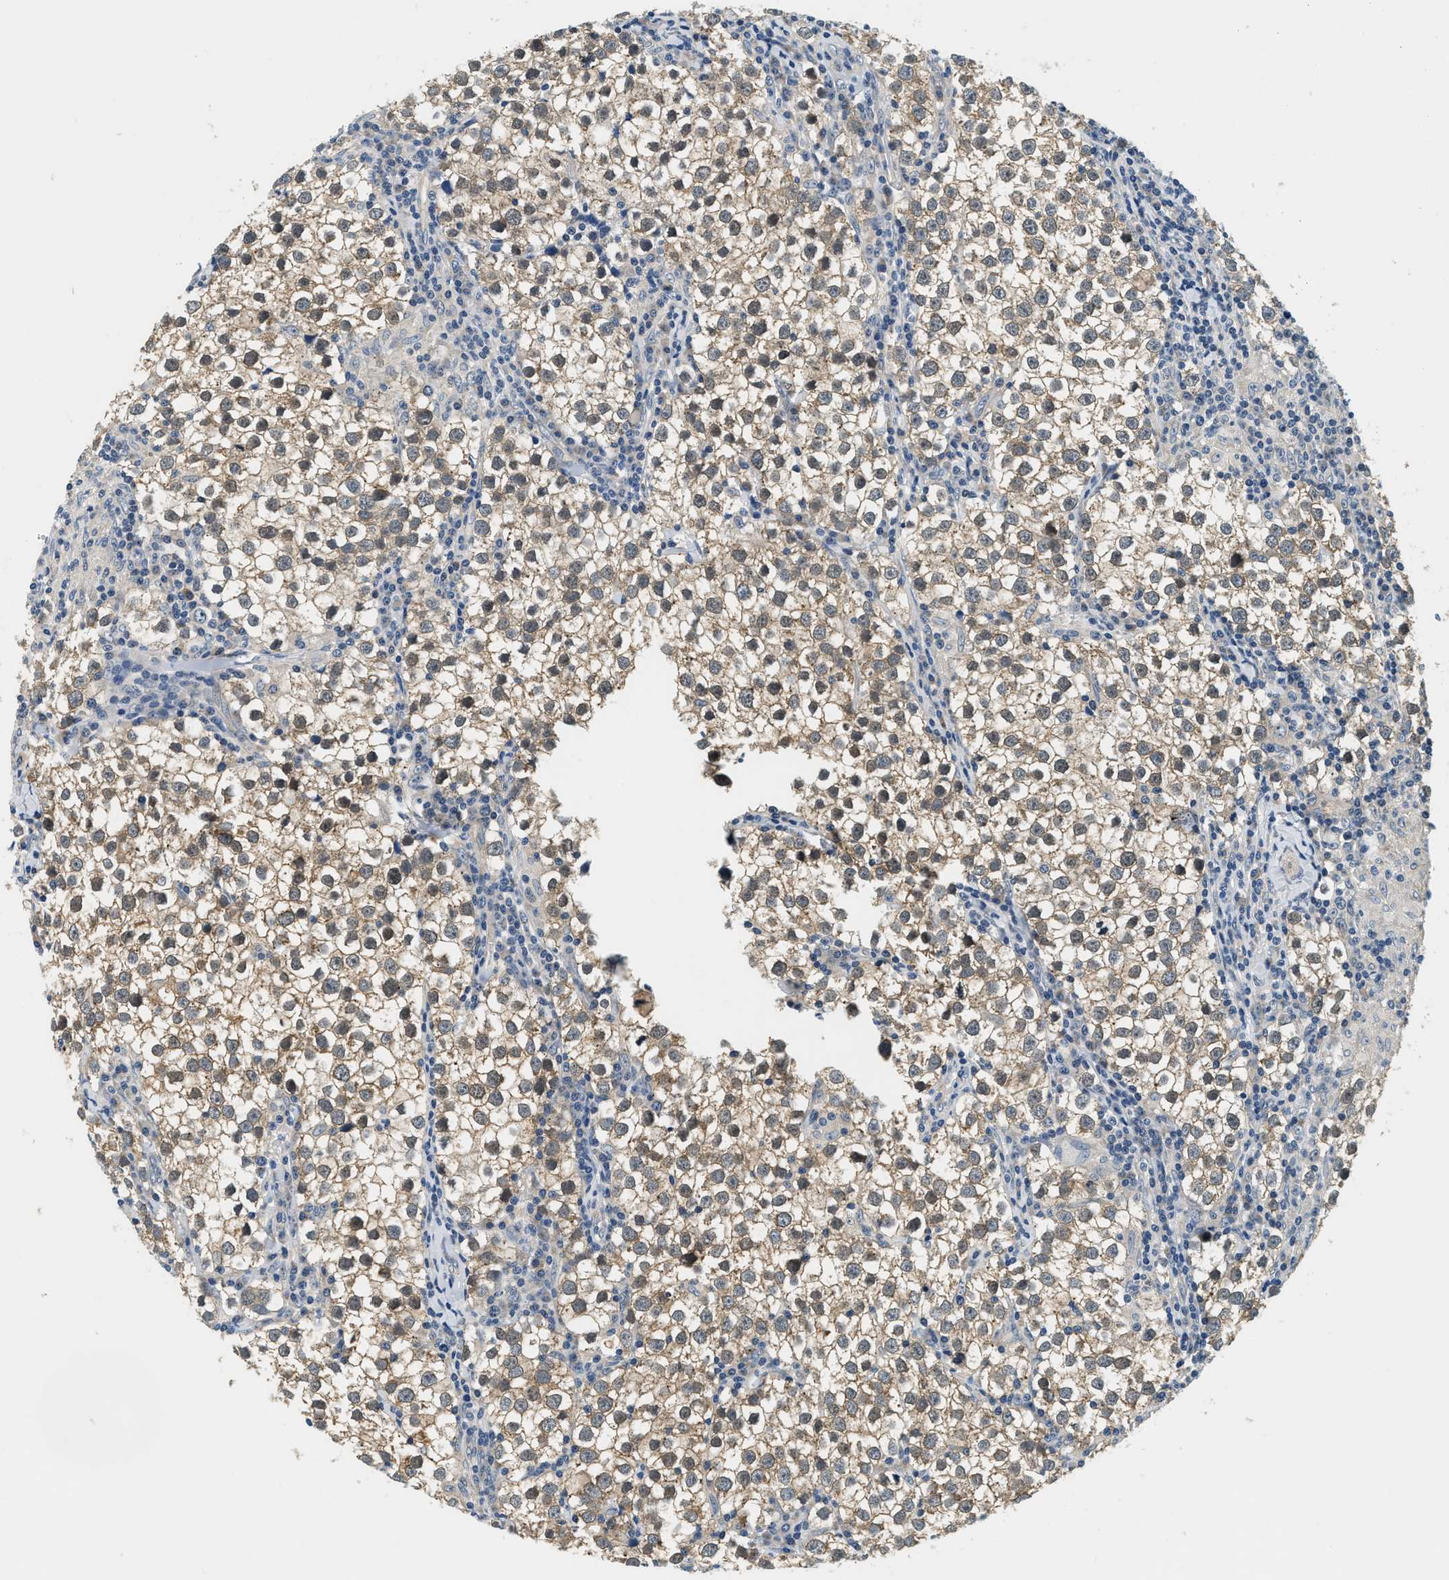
{"staining": {"intensity": "moderate", "quantity": ">75%", "location": "cytoplasmic/membranous"}, "tissue": "testis cancer", "cell_type": "Tumor cells", "image_type": "cancer", "snomed": [{"axis": "morphology", "description": "Seminoma, NOS"}, {"axis": "morphology", "description": "Carcinoma, Embryonal, NOS"}, {"axis": "topography", "description": "Testis"}], "caption": "This is an image of immunohistochemistry (IHC) staining of embryonal carcinoma (testis), which shows moderate positivity in the cytoplasmic/membranous of tumor cells.", "gene": "YAE1", "patient": {"sex": "male", "age": 36}}